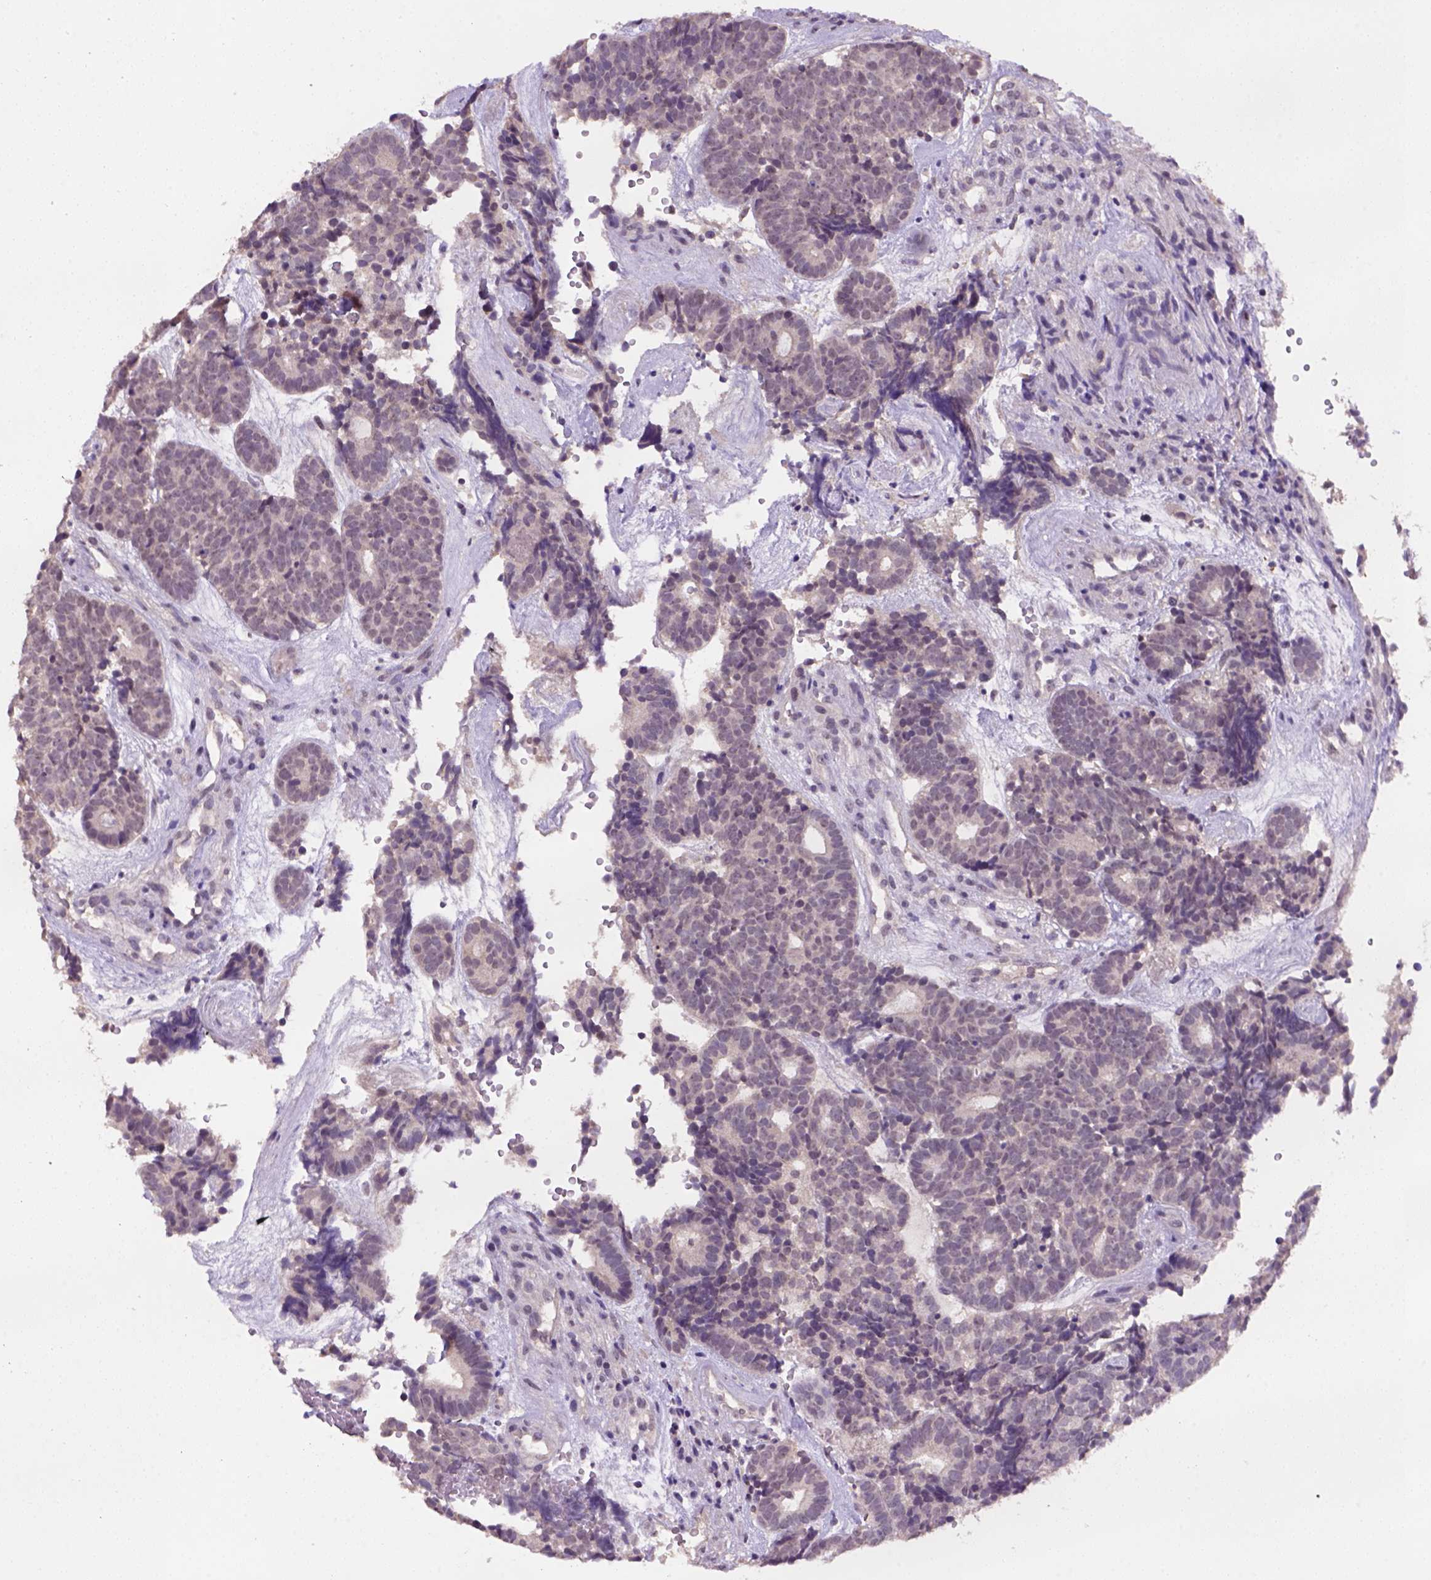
{"staining": {"intensity": "weak", "quantity": ">75%", "location": "cytoplasmic/membranous,nuclear"}, "tissue": "head and neck cancer", "cell_type": "Tumor cells", "image_type": "cancer", "snomed": [{"axis": "morphology", "description": "Adenocarcinoma, NOS"}, {"axis": "topography", "description": "Head-Neck"}], "caption": "Immunohistochemistry (IHC) image of adenocarcinoma (head and neck) stained for a protein (brown), which demonstrates low levels of weak cytoplasmic/membranous and nuclear staining in about >75% of tumor cells.", "gene": "SCML4", "patient": {"sex": "female", "age": 81}}